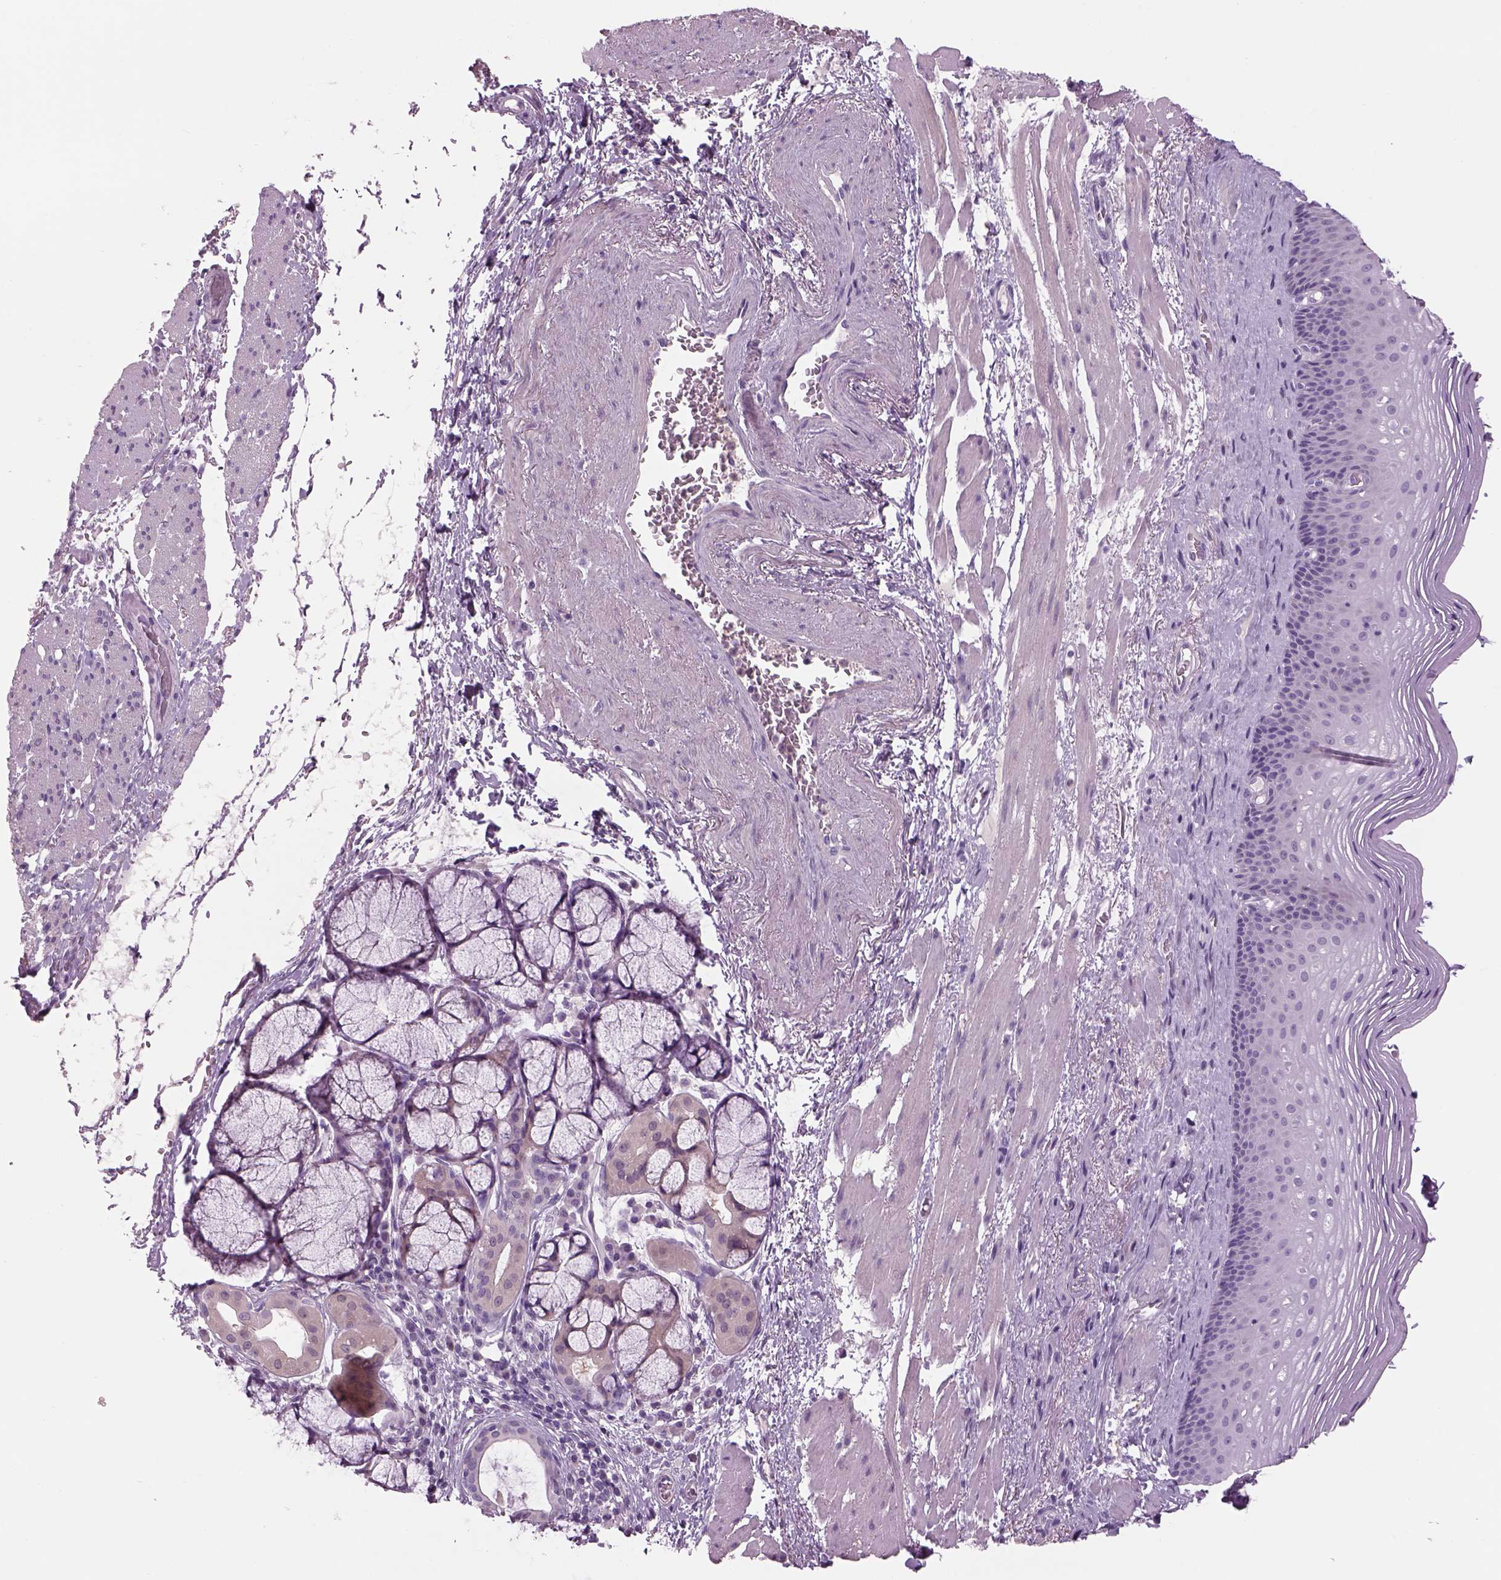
{"staining": {"intensity": "negative", "quantity": "none", "location": "none"}, "tissue": "esophagus", "cell_type": "Squamous epithelial cells", "image_type": "normal", "snomed": [{"axis": "morphology", "description": "Normal tissue, NOS"}, {"axis": "topography", "description": "Esophagus"}], "caption": "Human esophagus stained for a protein using immunohistochemistry (IHC) demonstrates no expression in squamous epithelial cells.", "gene": "MDH1B", "patient": {"sex": "male", "age": 76}}